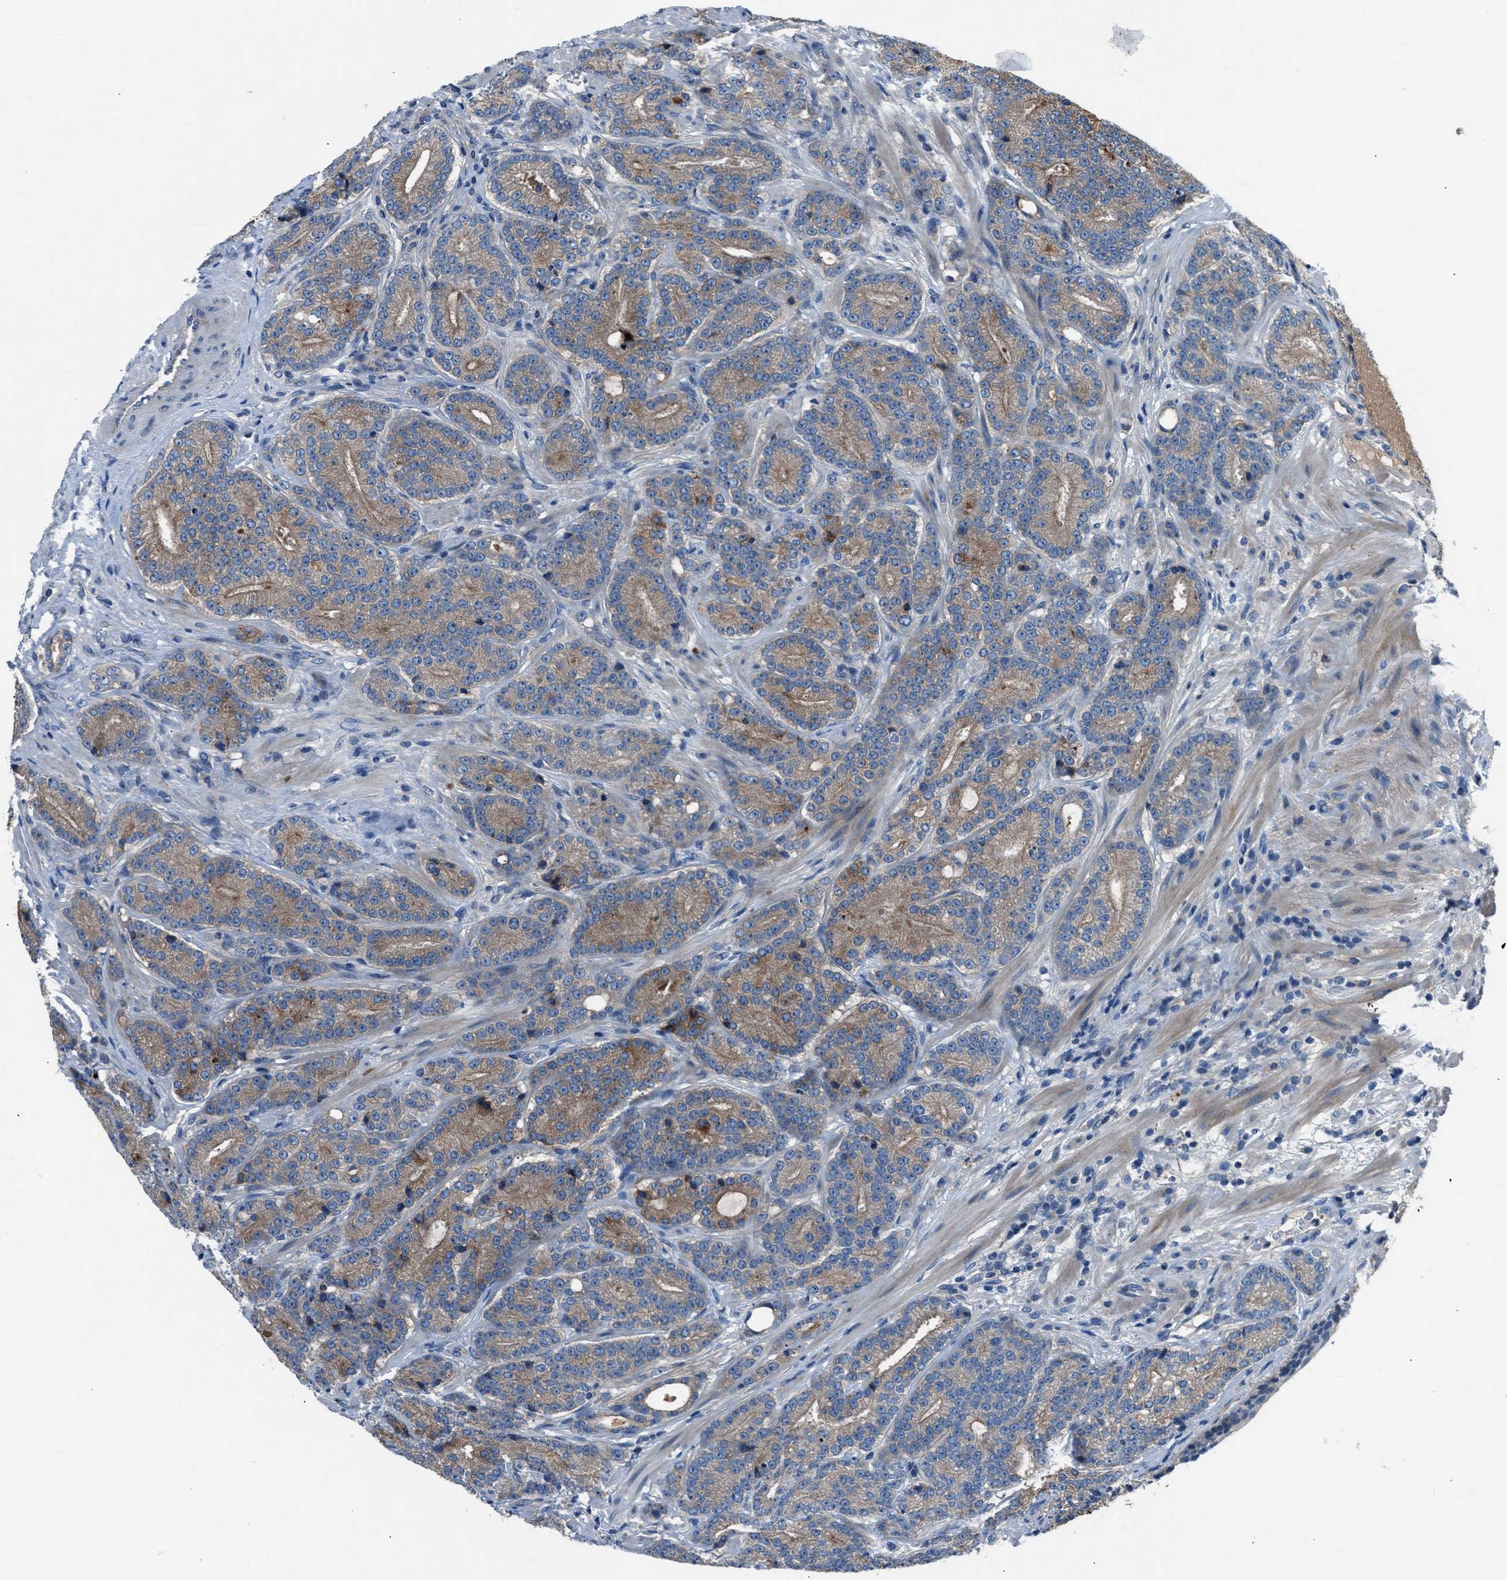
{"staining": {"intensity": "moderate", "quantity": ">75%", "location": "cytoplasmic/membranous"}, "tissue": "prostate cancer", "cell_type": "Tumor cells", "image_type": "cancer", "snomed": [{"axis": "morphology", "description": "Adenocarcinoma, High grade"}, {"axis": "topography", "description": "Prostate"}], "caption": "High-magnification brightfield microscopy of adenocarcinoma (high-grade) (prostate) stained with DAB (3,3'-diaminobenzidine) (brown) and counterstained with hematoxylin (blue). tumor cells exhibit moderate cytoplasmic/membranous staining is appreciated in approximately>75% of cells.", "gene": "SLC38A6", "patient": {"sex": "male", "age": 61}}